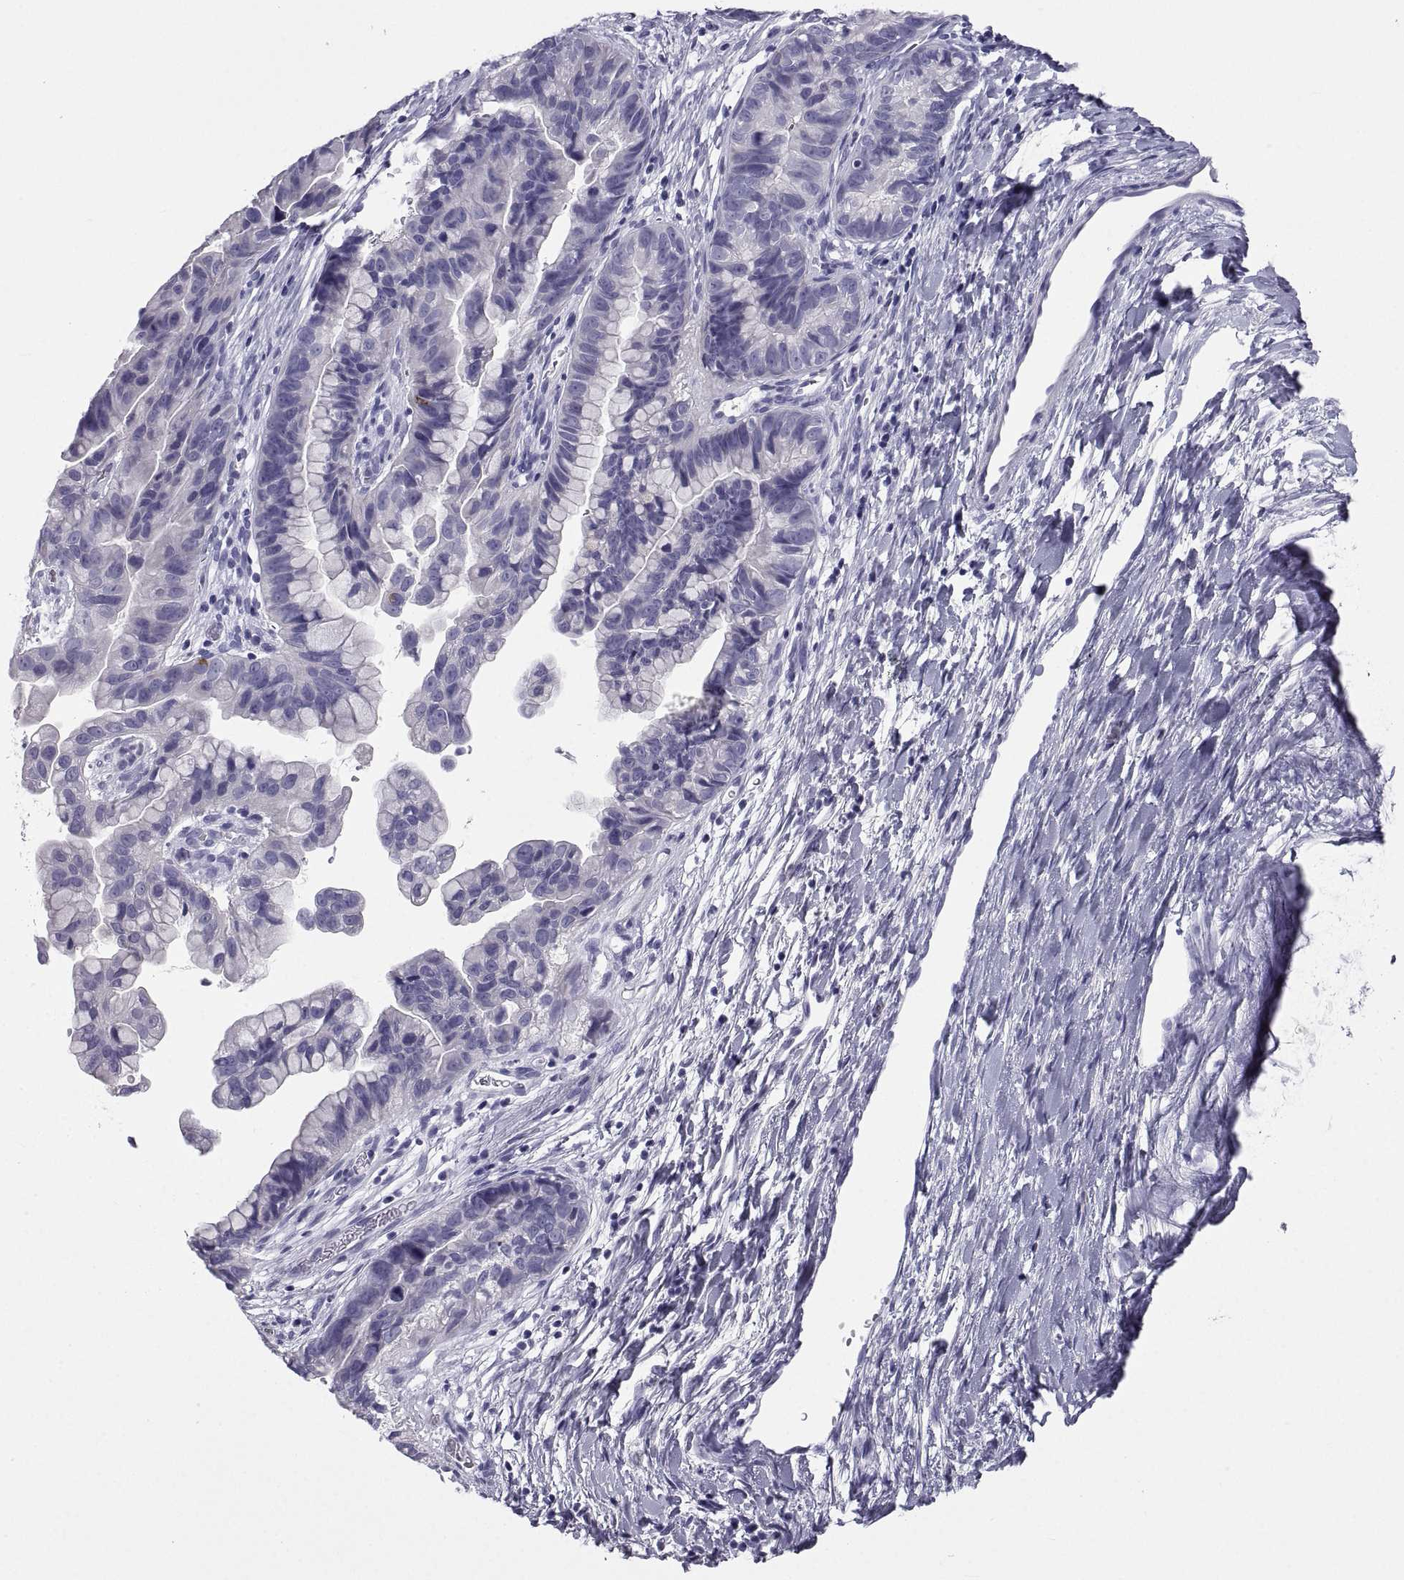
{"staining": {"intensity": "negative", "quantity": "none", "location": "none"}, "tissue": "ovarian cancer", "cell_type": "Tumor cells", "image_type": "cancer", "snomed": [{"axis": "morphology", "description": "Cystadenocarcinoma, mucinous, NOS"}, {"axis": "topography", "description": "Ovary"}], "caption": "IHC photomicrograph of neoplastic tissue: mucinous cystadenocarcinoma (ovarian) stained with DAB demonstrates no significant protein positivity in tumor cells.", "gene": "PCSK1N", "patient": {"sex": "female", "age": 76}}